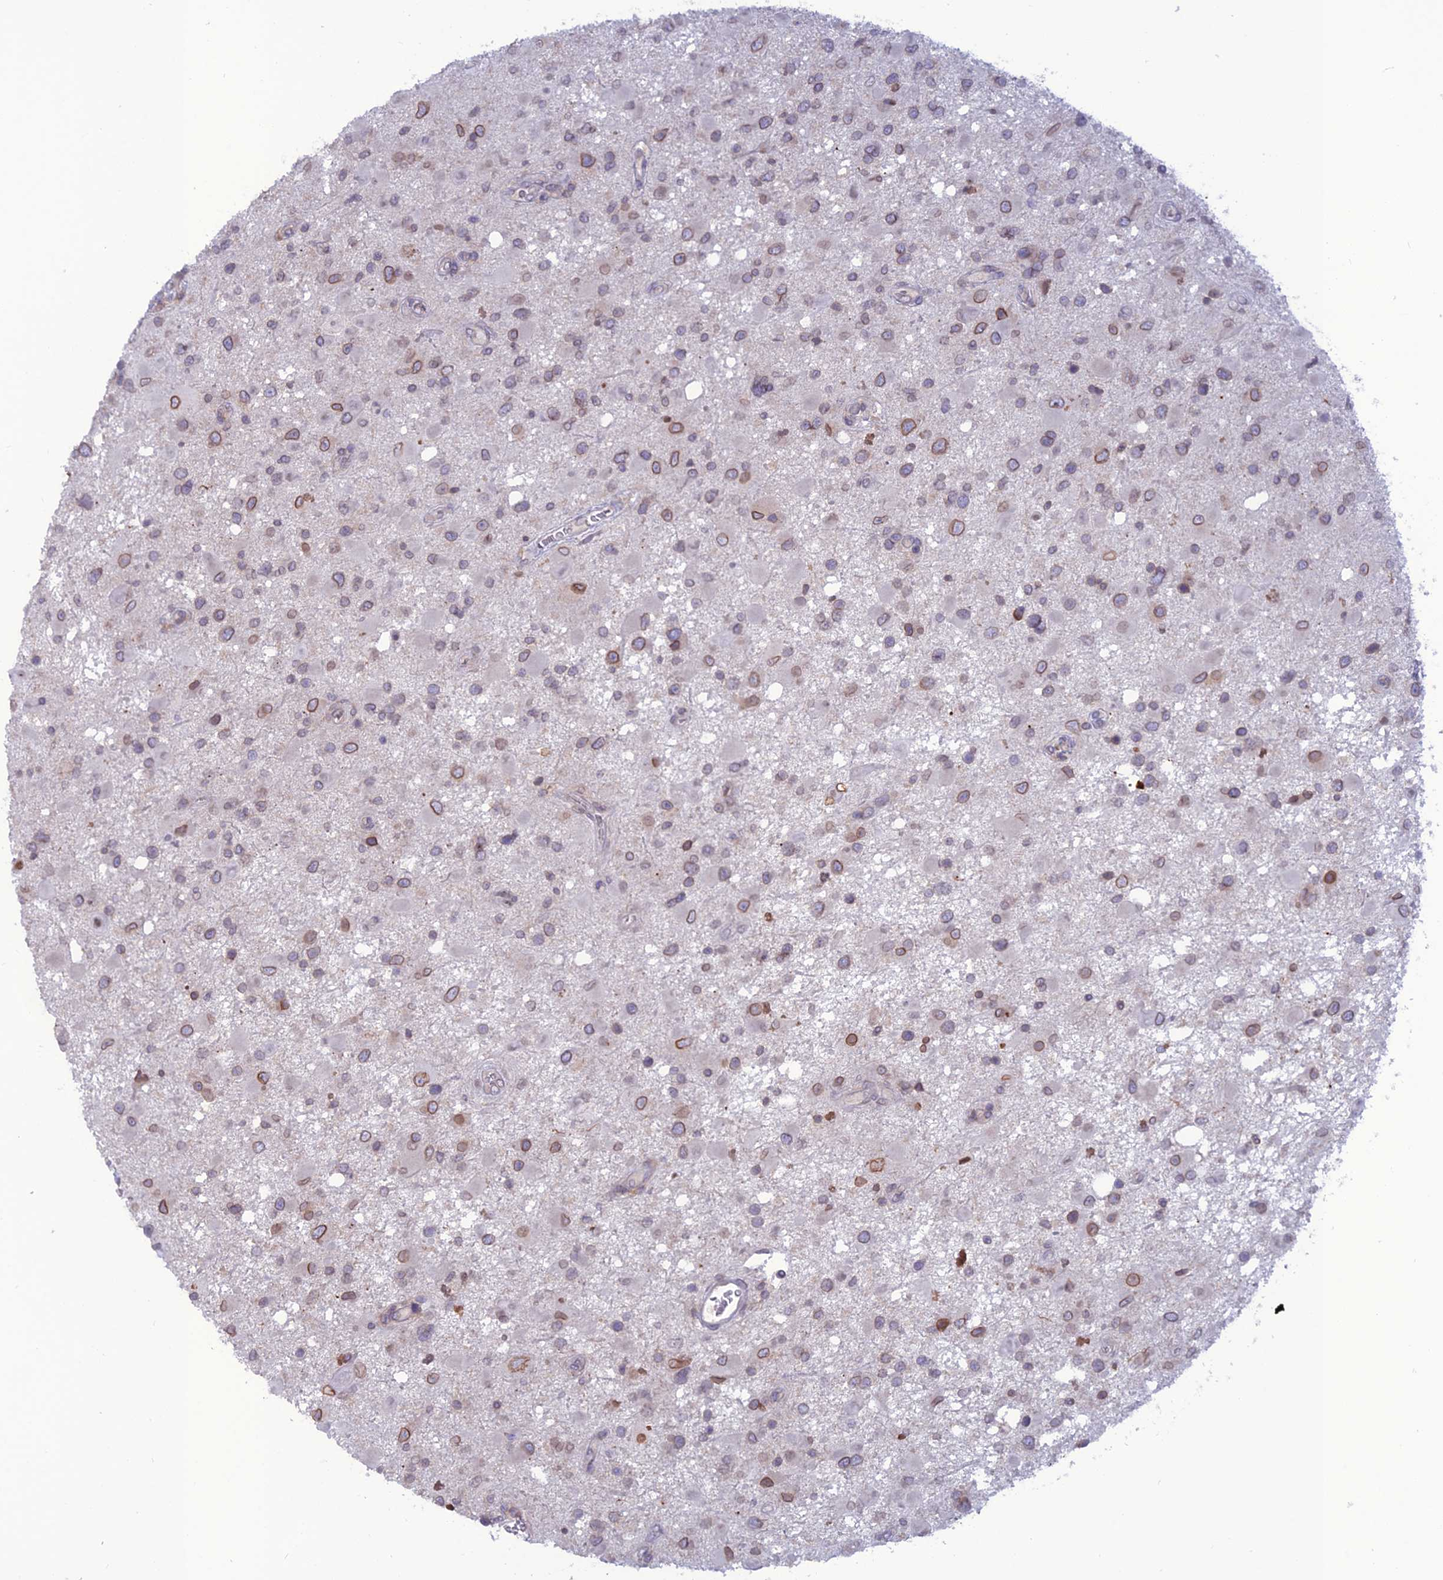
{"staining": {"intensity": "moderate", "quantity": "25%-75%", "location": "cytoplasmic/membranous,nuclear"}, "tissue": "glioma", "cell_type": "Tumor cells", "image_type": "cancer", "snomed": [{"axis": "morphology", "description": "Glioma, malignant, High grade"}, {"axis": "topography", "description": "Brain"}], "caption": "Immunohistochemical staining of glioma reveals moderate cytoplasmic/membranous and nuclear protein positivity in approximately 25%-75% of tumor cells.", "gene": "WDR46", "patient": {"sex": "male", "age": 53}}